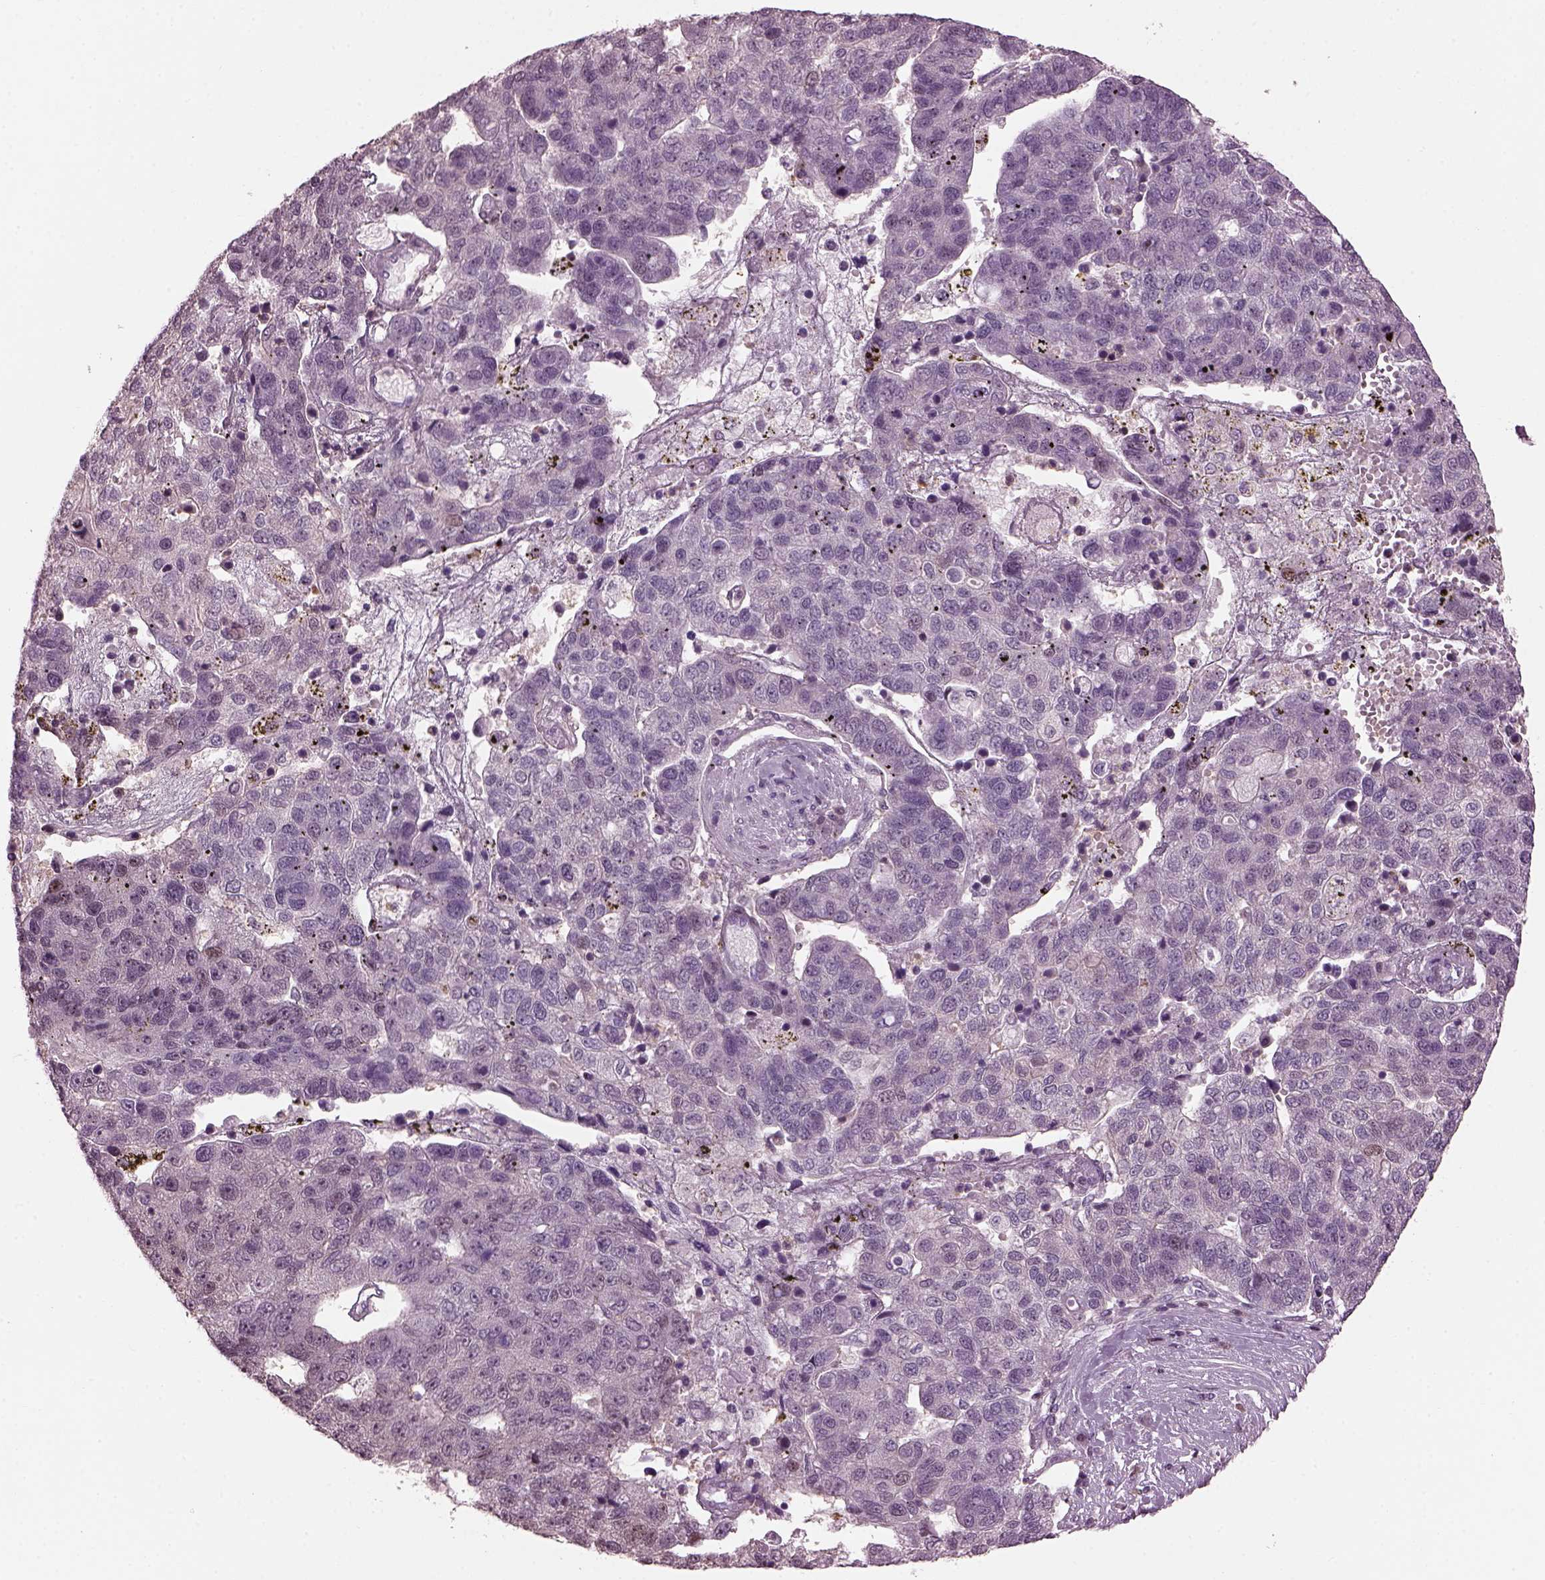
{"staining": {"intensity": "negative", "quantity": "none", "location": "none"}, "tissue": "pancreatic cancer", "cell_type": "Tumor cells", "image_type": "cancer", "snomed": [{"axis": "morphology", "description": "Adenocarcinoma, NOS"}, {"axis": "topography", "description": "Pancreas"}], "caption": "Tumor cells show no significant protein staining in pancreatic cancer (adenocarcinoma). (Immunohistochemistry (ihc), brightfield microscopy, high magnification).", "gene": "BFSP1", "patient": {"sex": "female", "age": 61}}